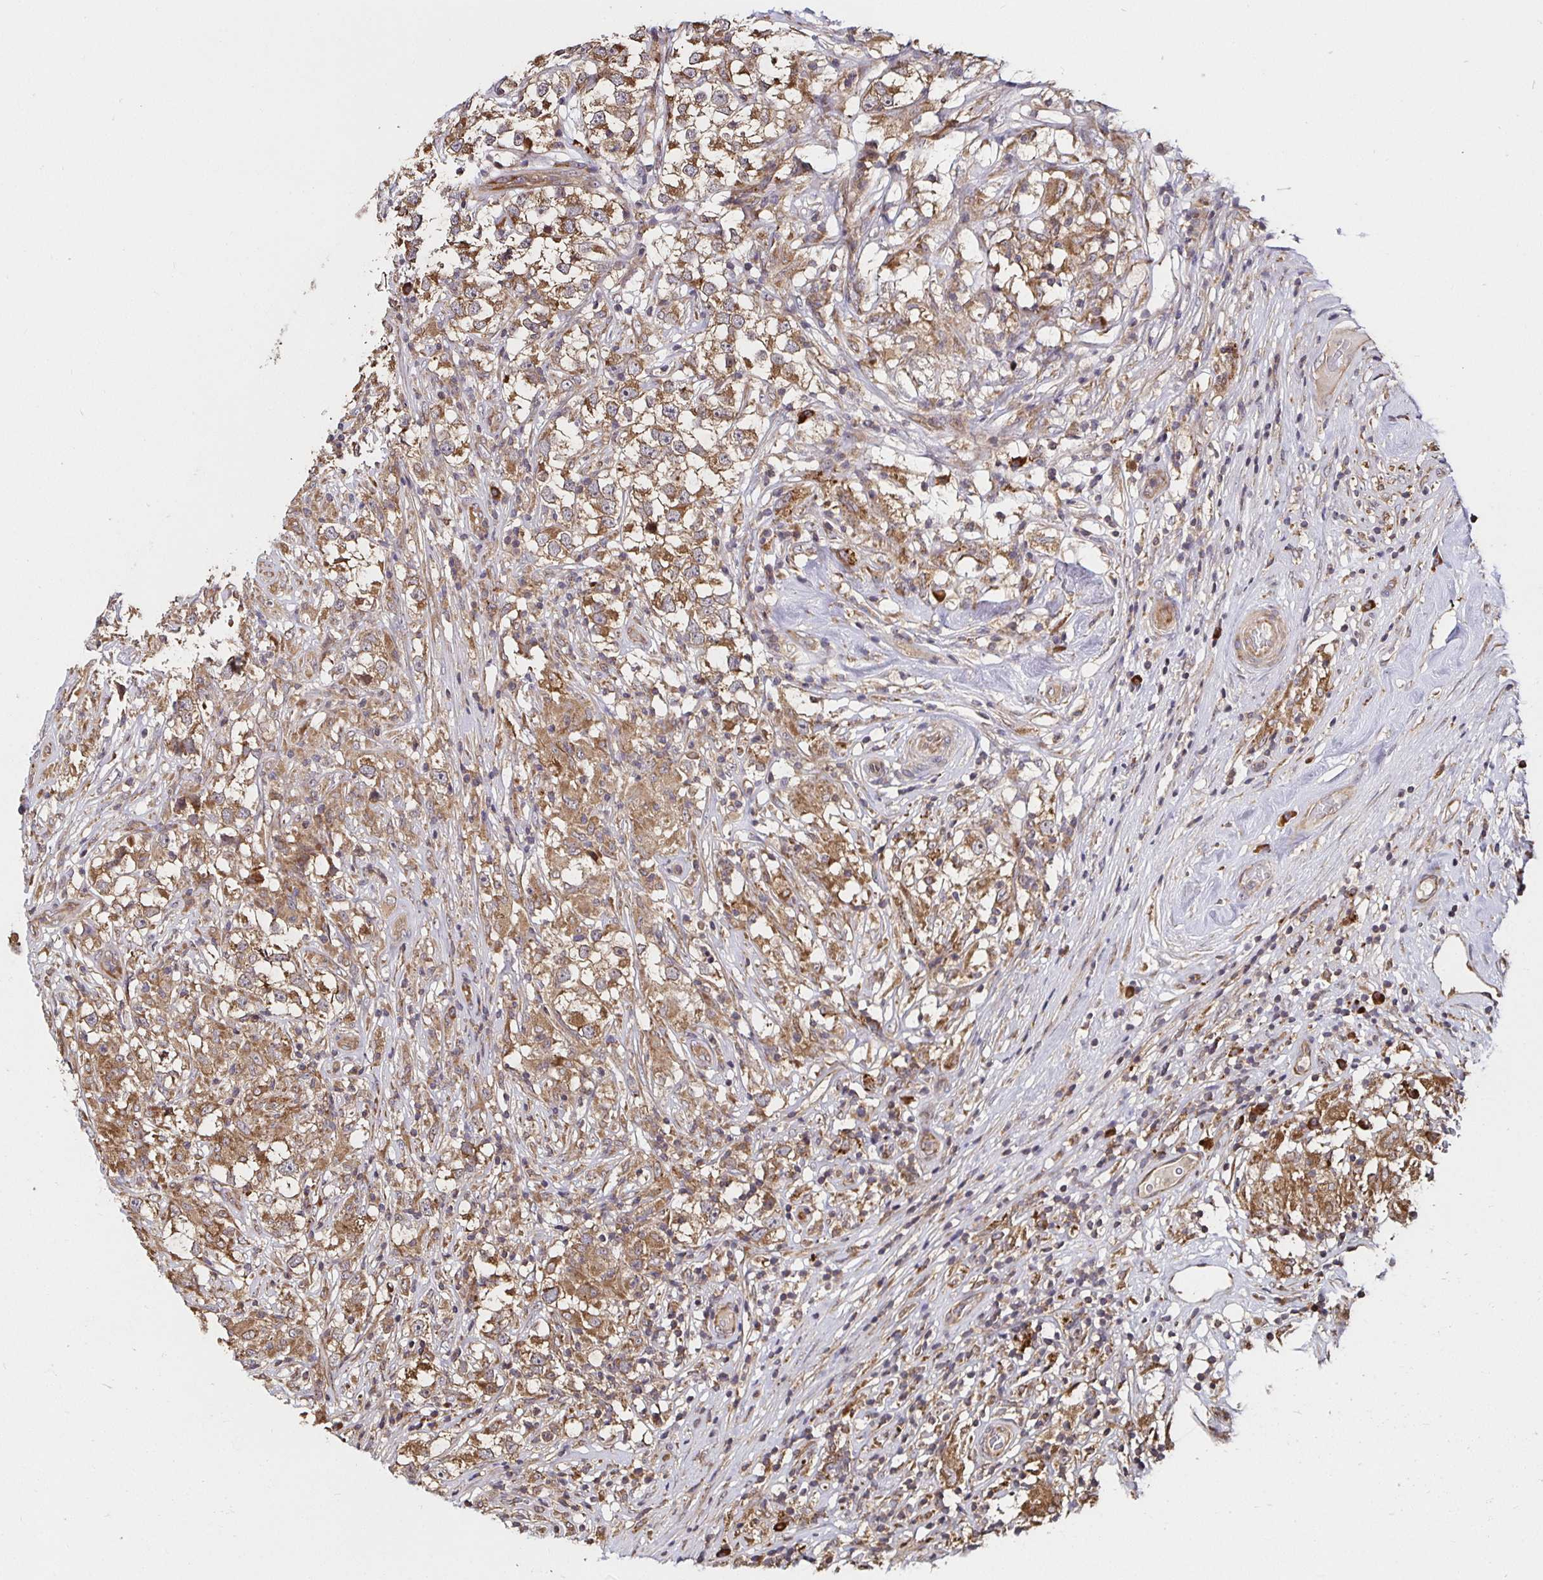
{"staining": {"intensity": "moderate", "quantity": ">75%", "location": "cytoplasmic/membranous"}, "tissue": "testis cancer", "cell_type": "Tumor cells", "image_type": "cancer", "snomed": [{"axis": "morphology", "description": "Seminoma, NOS"}, {"axis": "topography", "description": "Testis"}], "caption": "Immunohistochemical staining of testis seminoma reveals moderate cytoplasmic/membranous protein staining in about >75% of tumor cells.", "gene": "MLST8", "patient": {"sex": "male", "age": 46}}